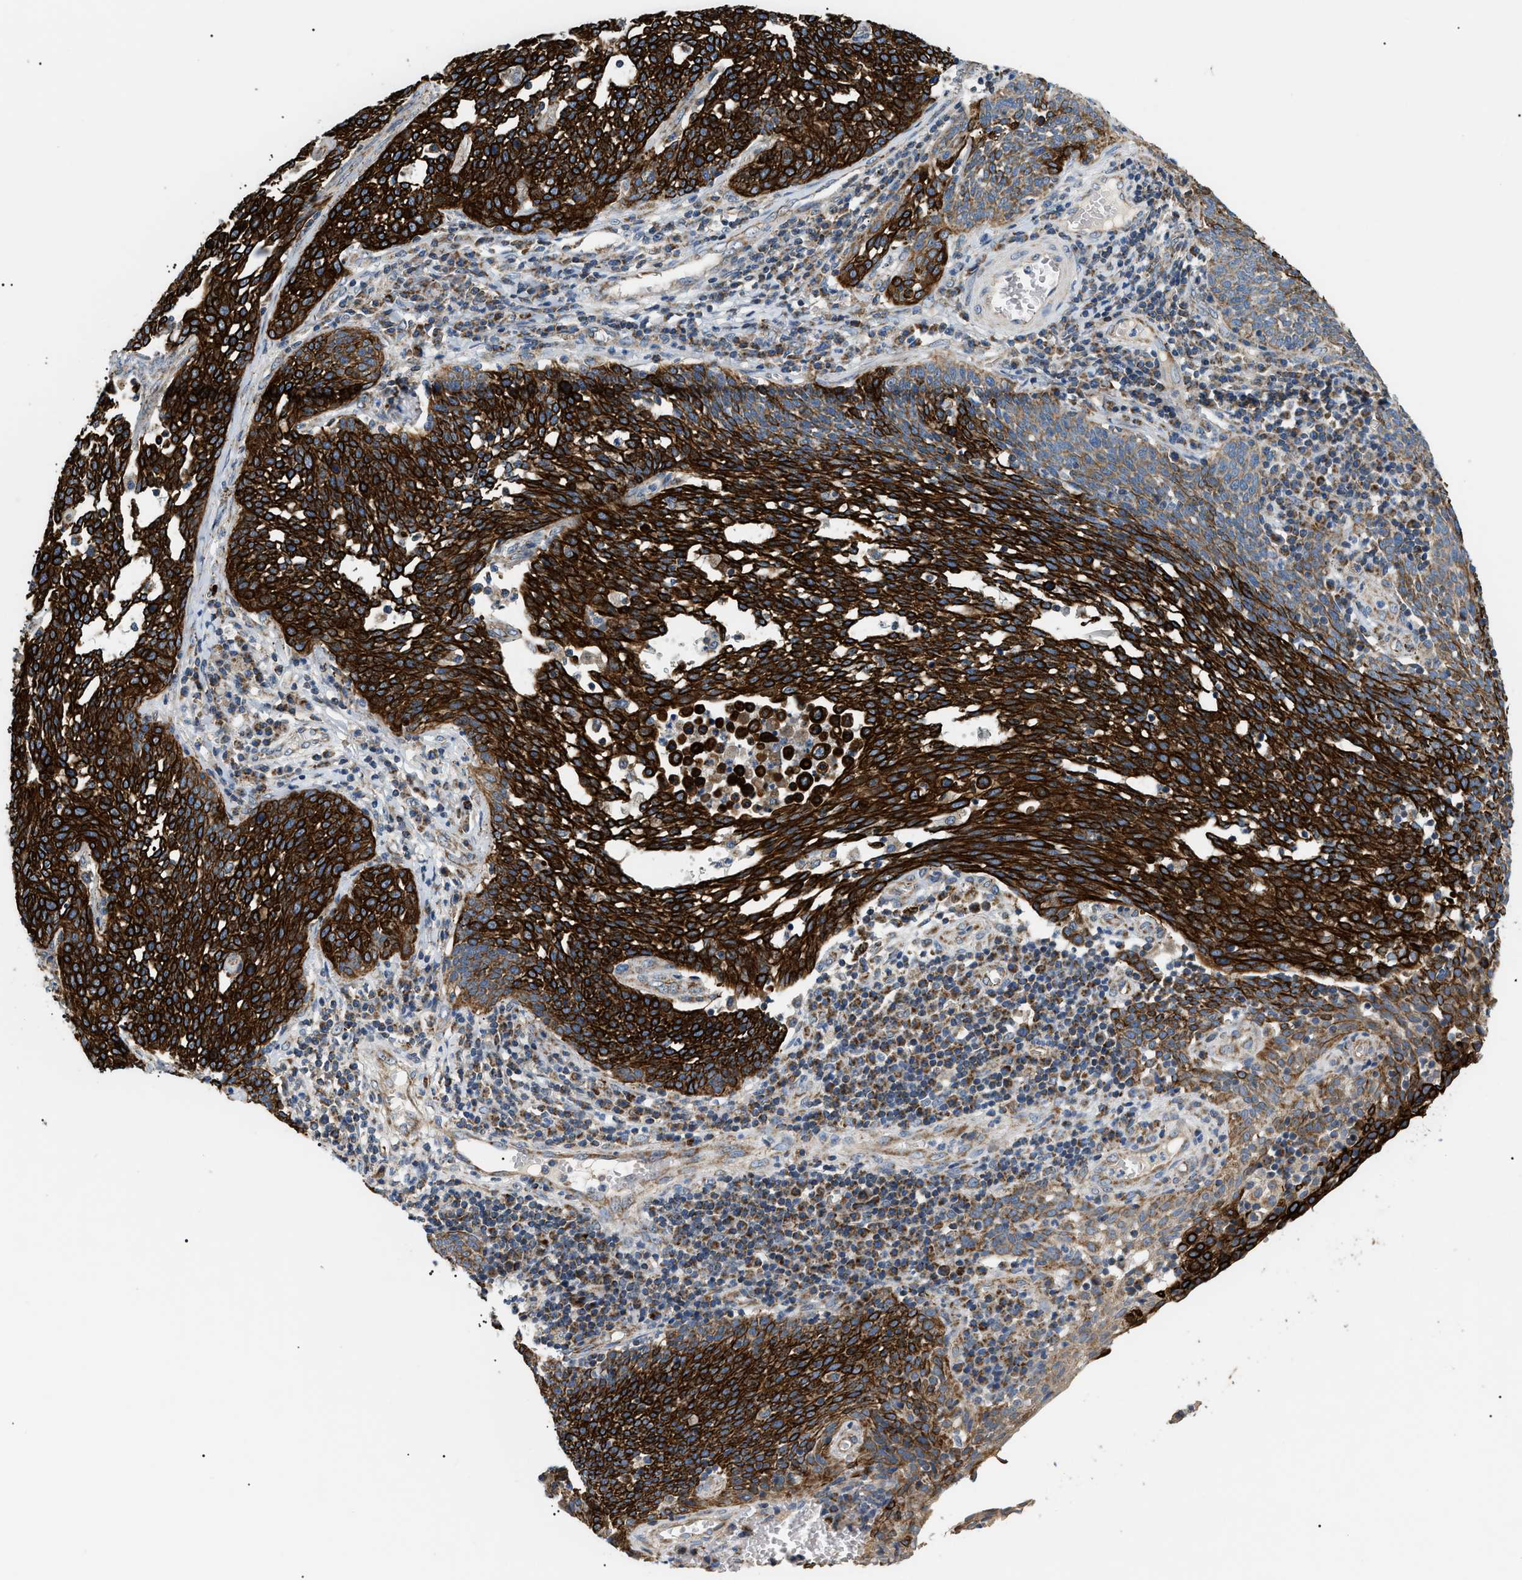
{"staining": {"intensity": "strong", "quantity": ">75%", "location": "cytoplasmic/membranous"}, "tissue": "cervical cancer", "cell_type": "Tumor cells", "image_type": "cancer", "snomed": [{"axis": "morphology", "description": "Squamous cell carcinoma, NOS"}, {"axis": "topography", "description": "Cervix"}], "caption": "Cervical squamous cell carcinoma was stained to show a protein in brown. There is high levels of strong cytoplasmic/membranous expression in about >75% of tumor cells.", "gene": "TOMM6", "patient": {"sex": "female", "age": 34}}